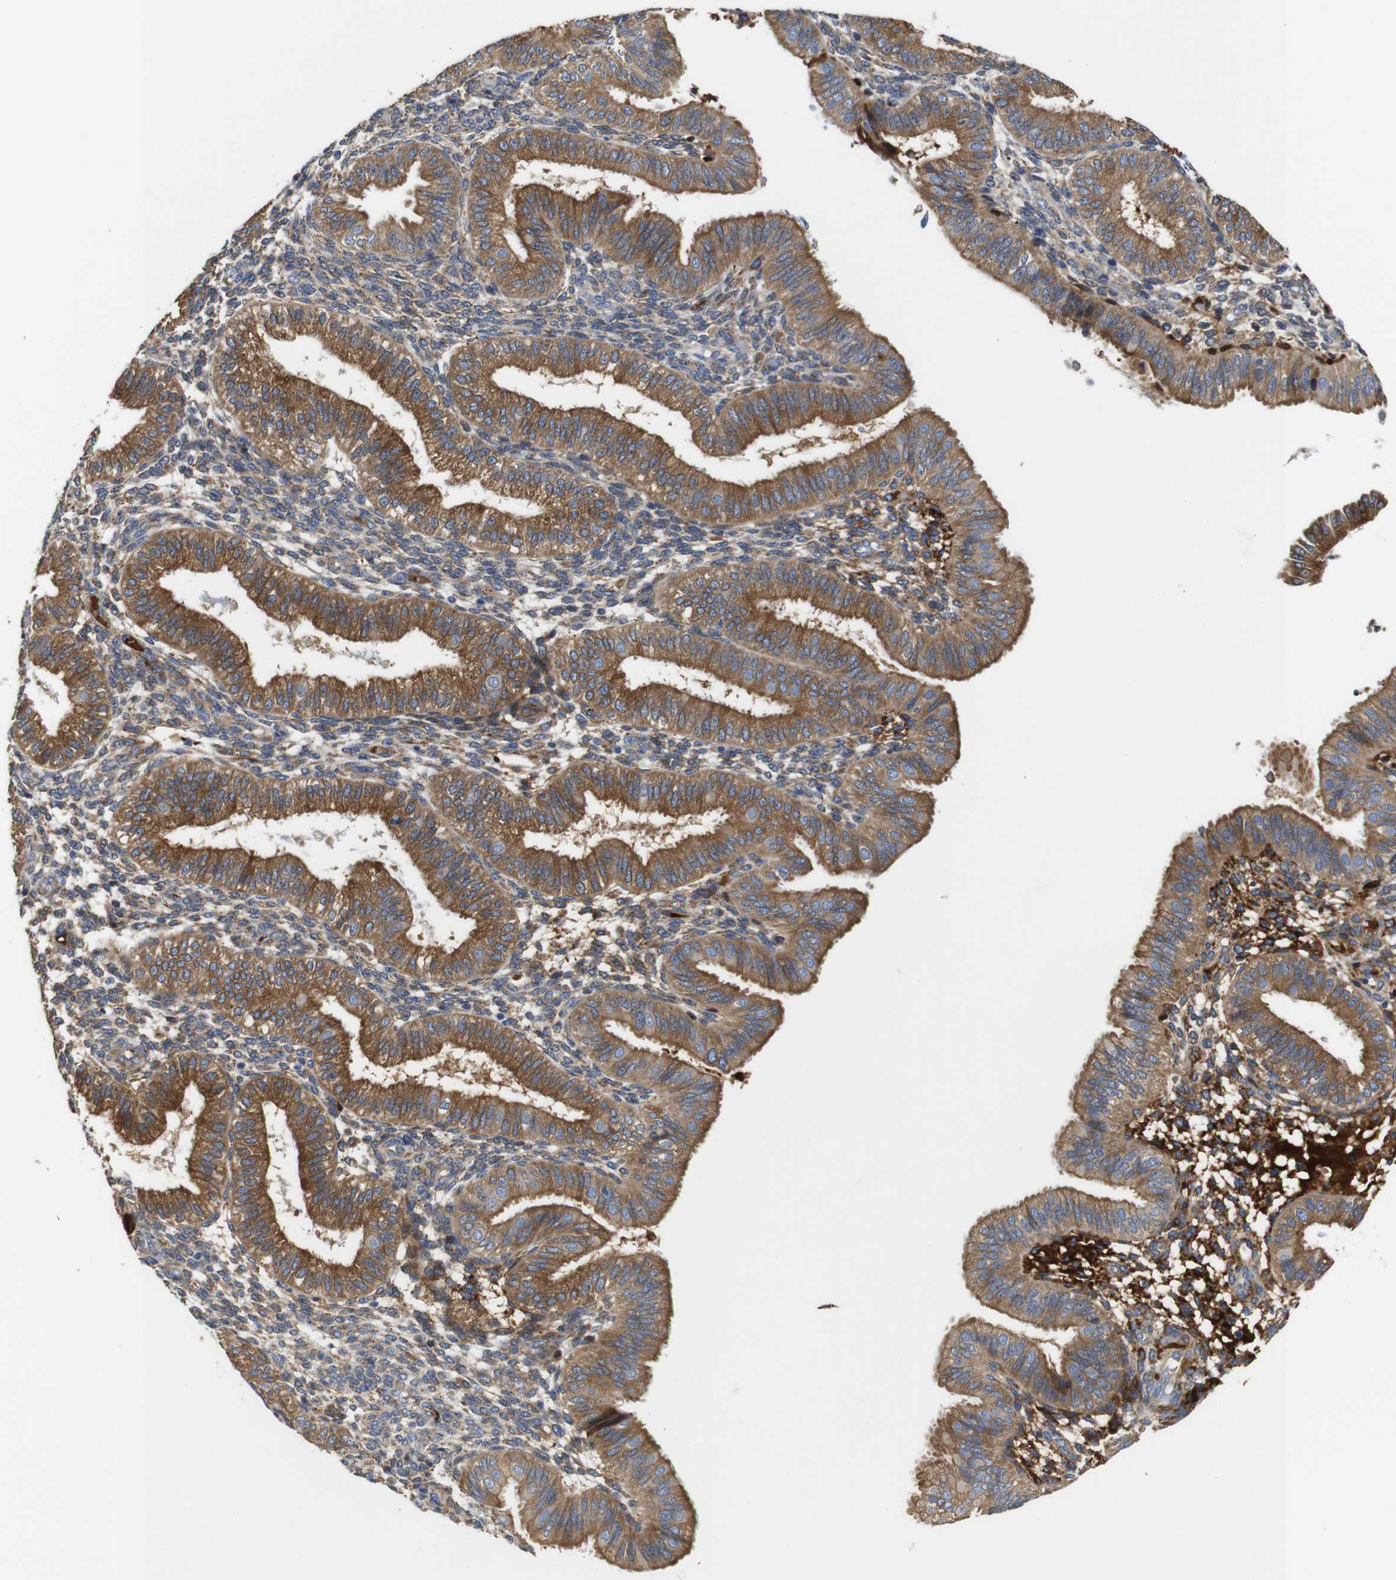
{"staining": {"intensity": "moderate", "quantity": "25%-75%", "location": "cytoplasmic/membranous"}, "tissue": "endometrium", "cell_type": "Cells in endometrial stroma", "image_type": "normal", "snomed": [{"axis": "morphology", "description": "Normal tissue, NOS"}, {"axis": "topography", "description": "Endometrium"}], "caption": "An image of human endometrium stained for a protein demonstrates moderate cytoplasmic/membranous brown staining in cells in endometrial stroma.", "gene": "CLCC1", "patient": {"sex": "female", "age": 39}}